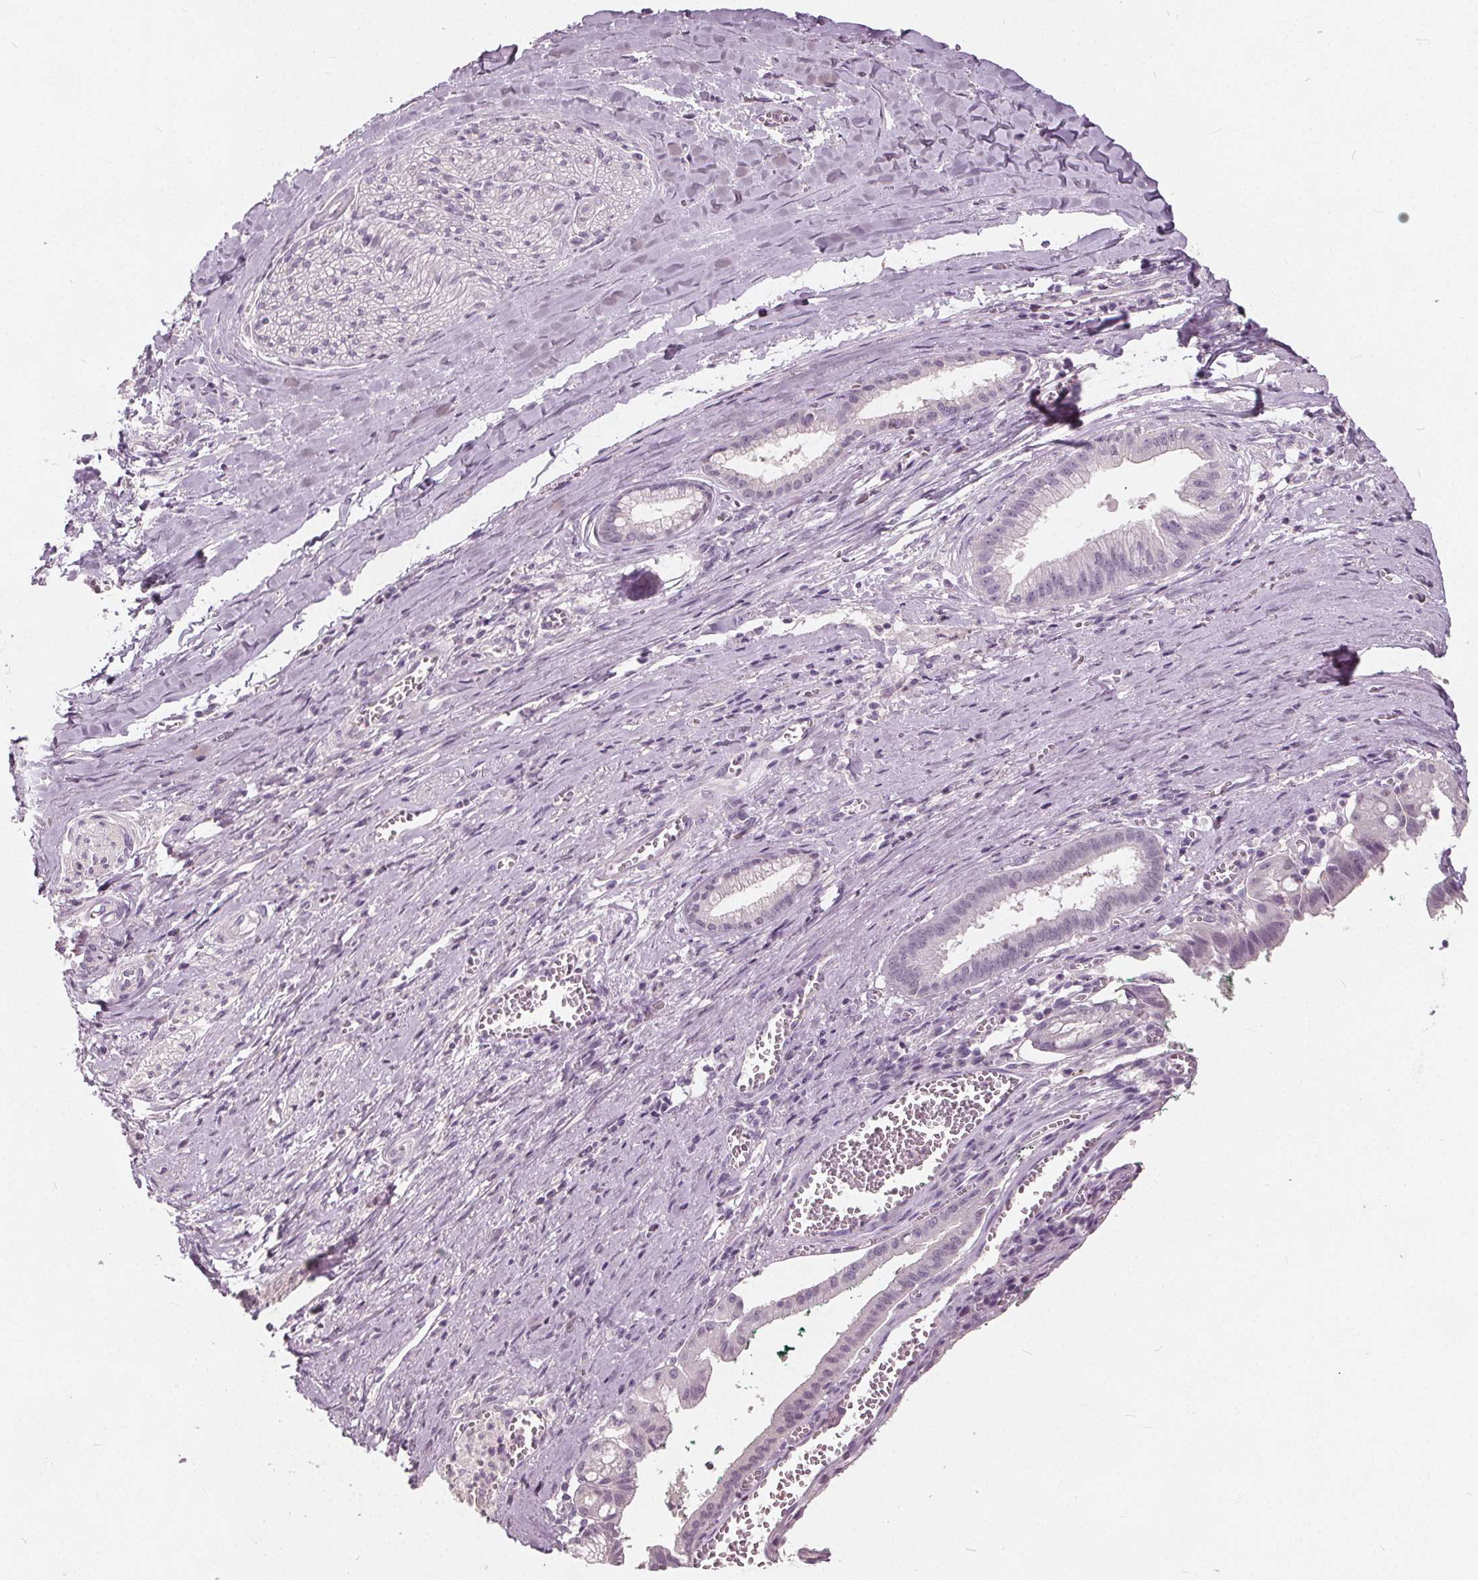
{"staining": {"intensity": "negative", "quantity": "none", "location": "none"}, "tissue": "pancreatic cancer", "cell_type": "Tumor cells", "image_type": "cancer", "snomed": [{"axis": "morphology", "description": "Normal tissue, NOS"}, {"axis": "morphology", "description": "Adenocarcinoma, NOS"}, {"axis": "topography", "description": "Lymph node"}, {"axis": "topography", "description": "Pancreas"}], "caption": "The histopathology image exhibits no staining of tumor cells in pancreatic adenocarcinoma. (Brightfield microscopy of DAB (3,3'-diaminobenzidine) immunohistochemistry at high magnification).", "gene": "TKFC", "patient": {"sex": "female", "age": 58}}